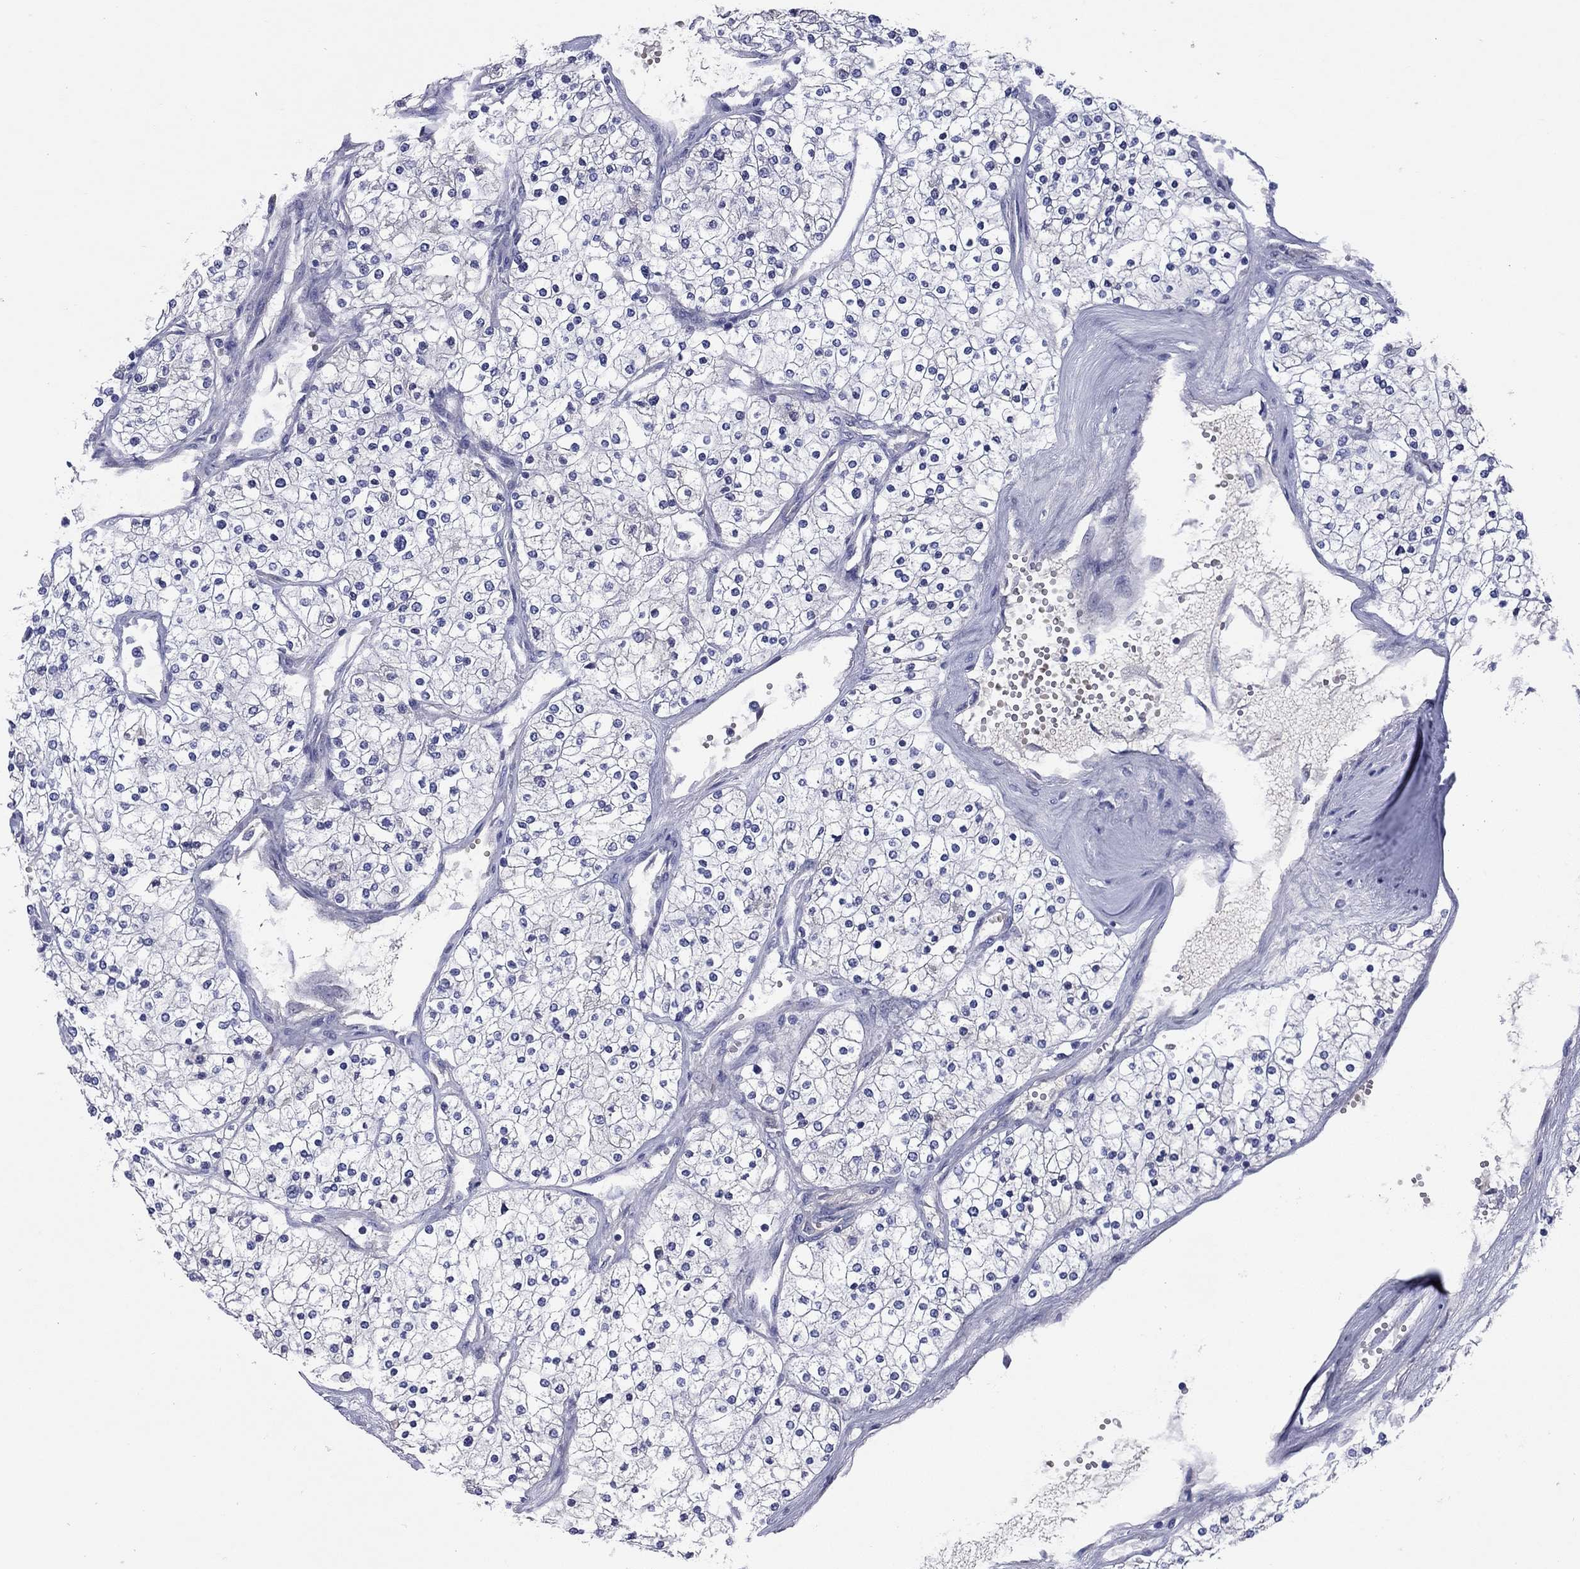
{"staining": {"intensity": "negative", "quantity": "none", "location": "none"}, "tissue": "renal cancer", "cell_type": "Tumor cells", "image_type": "cancer", "snomed": [{"axis": "morphology", "description": "Adenocarcinoma, NOS"}, {"axis": "topography", "description": "Kidney"}], "caption": "DAB immunohistochemical staining of human adenocarcinoma (renal) shows no significant positivity in tumor cells.", "gene": "UNC119B", "patient": {"sex": "male", "age": 80}}